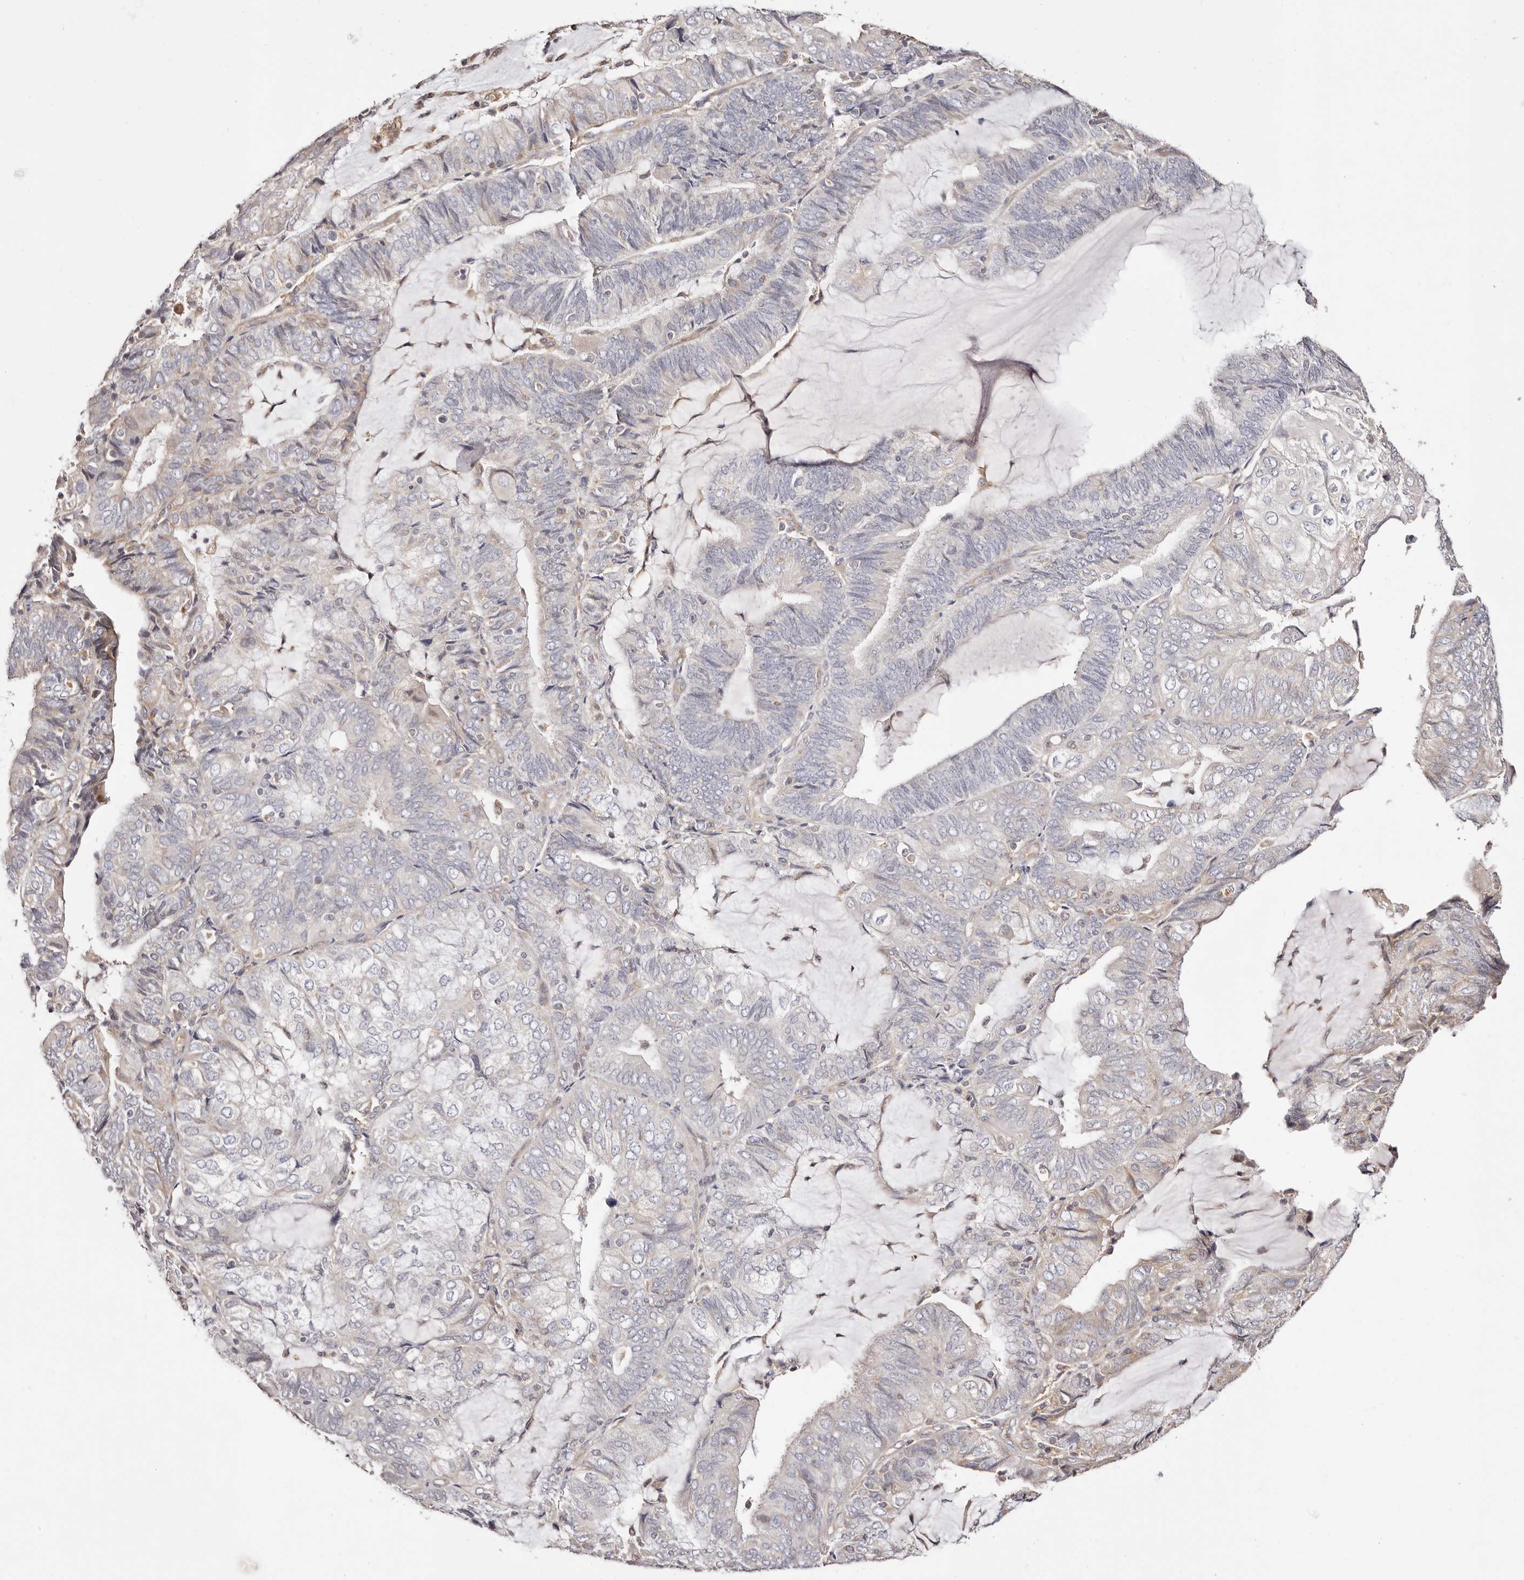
{"staining": {"intensity": "negative", "quantity": "none", "location": "none"}, "tissue": "endometrial cancer", "cell_type": "Tumor cells", "image_type": "cancer", "snomed": [{"axis": "morphology", "description": "Adenocarcinoma, NOS"}, {"axis": "topography", "description": "Endometrium"}], "caption": "Protein analysis of adenocarcinoma (endometrial) shows no significant staining in tumor cells.", "gene": "MAPK1", "patient": {"sex": "female", "age": 81}}